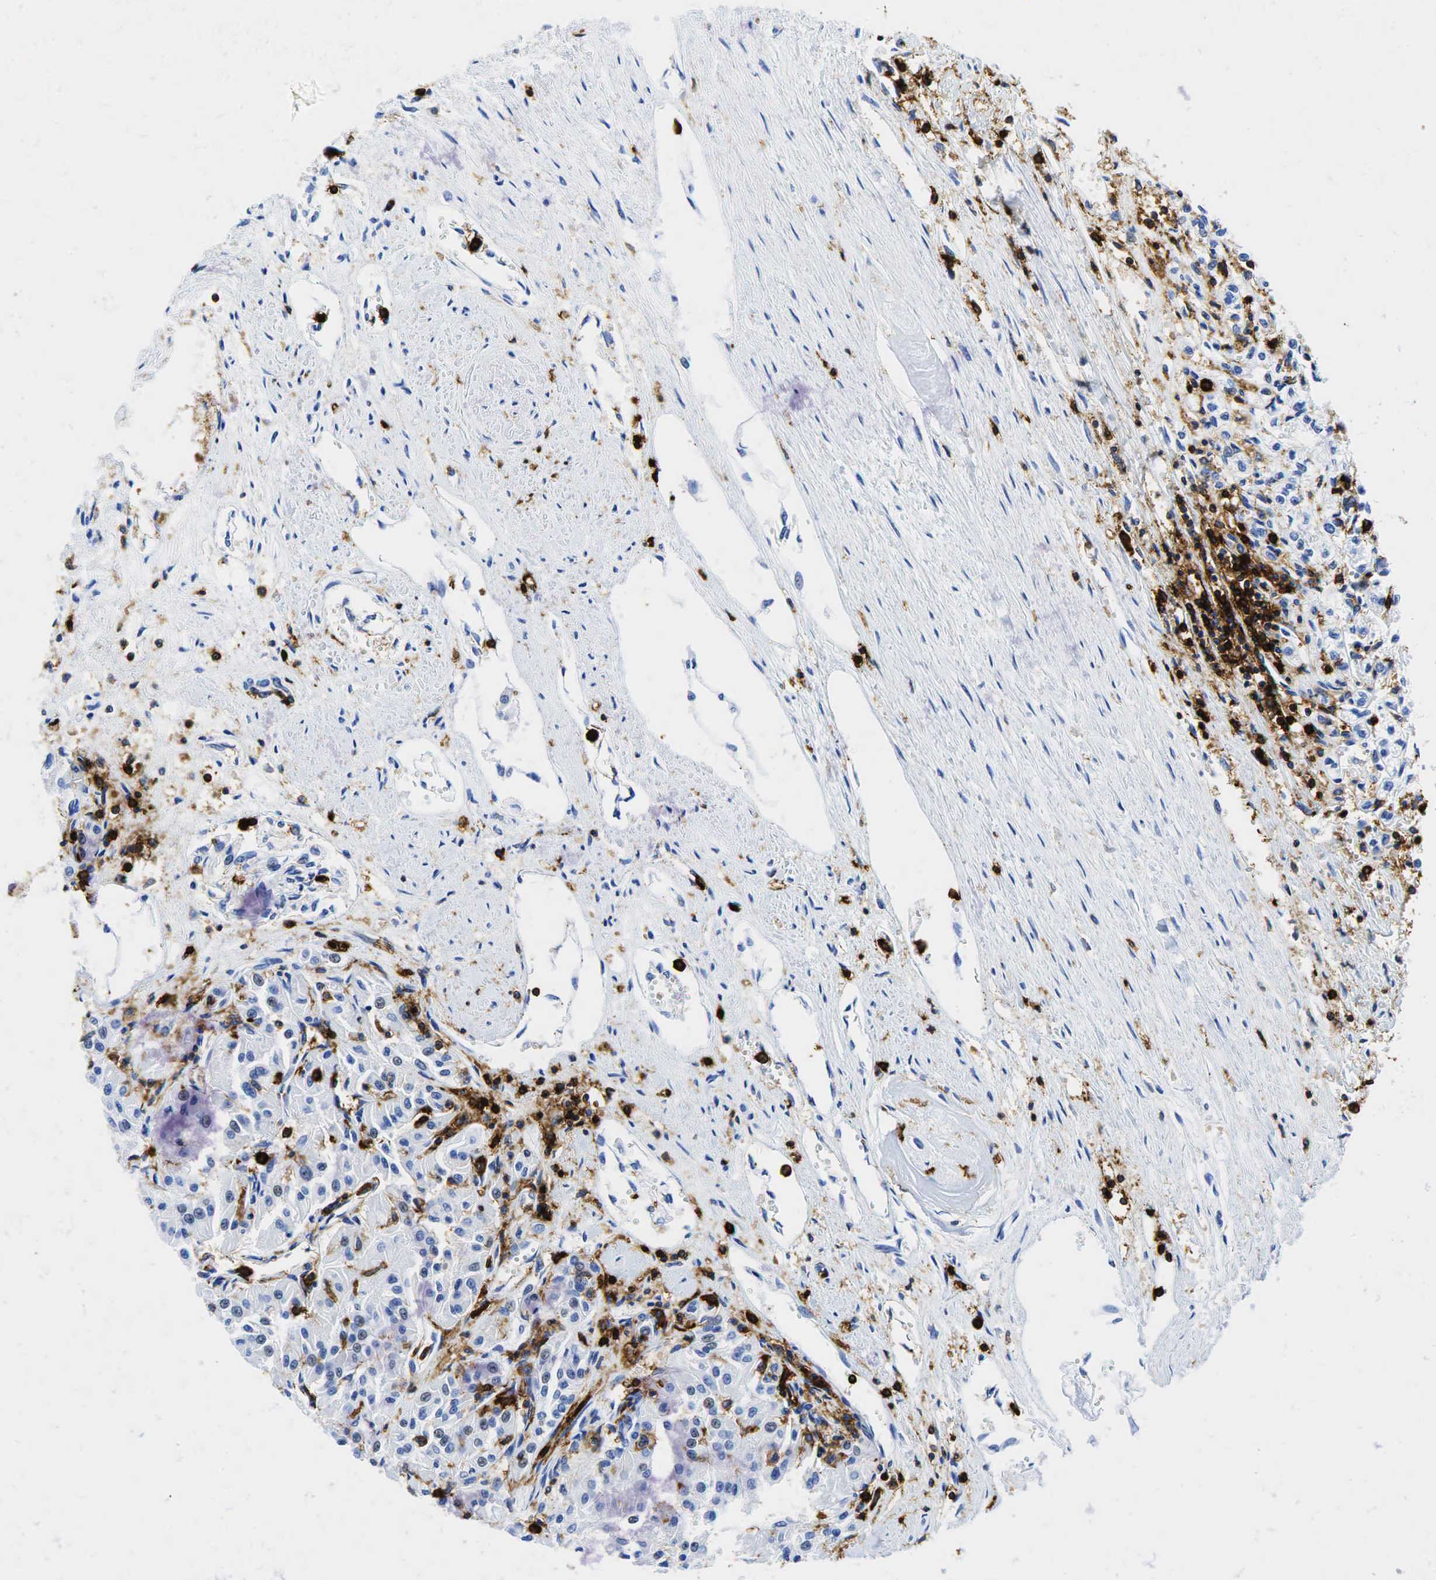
{"staining": {"intensity": "weak", "quantity": "<25%", "location": "nuclear"}, "tissue": "renal cancer", "cell_type": "Tumor cells", "image_type": "cancer", "snomed": [{"axis": "morphology", "description": "Adenocarcinoma, NOS"}, {"axis": "topography", "description": "Kidney"}], "caption": "Micrograph shows no protein expression in tumor cells of renal cancer (adenocarcinoma) tissue.", "gene": "PTPRC", "patient": {"sex": "male", "age": 78}}